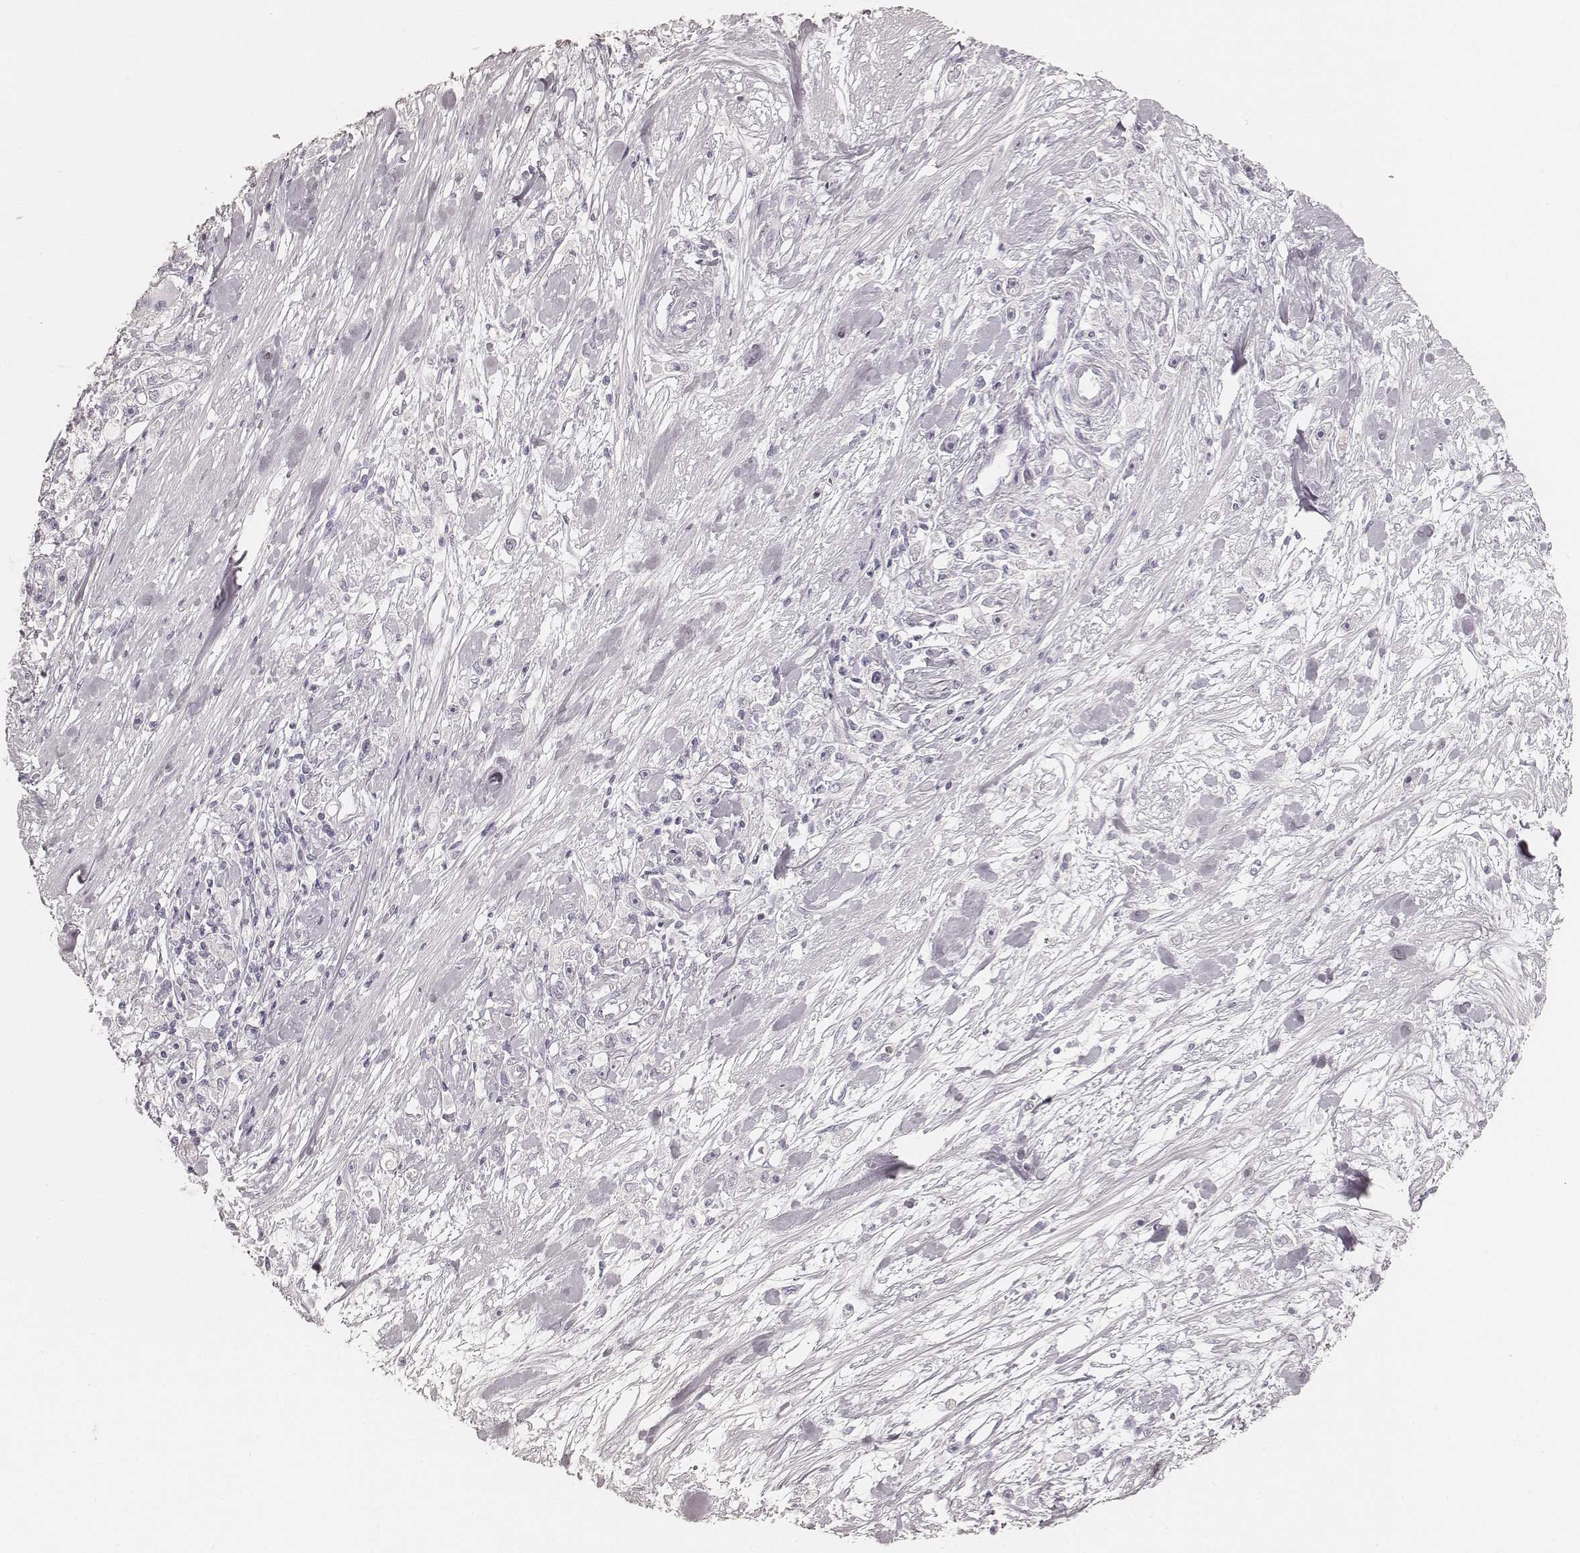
{"staining": {"intensity": "negative", "quantity": "none", "location": "none"}, "tissue": "stomach cancer", "cell_type": "Tumor cells", "image_type": "cancer", "snomed": [{"axis": "morphology", "description": "Adenocarcinoma, NOS"}, {"axis": "topography", "description": "Stomach"}], "caption": "Stomach cancer (adenocarcinoma) was stained to show a protein in brown. There is no significant positivity in tumor cells.", "gene": "KRT26", "patient": {"sex": "female", "age": 59}}